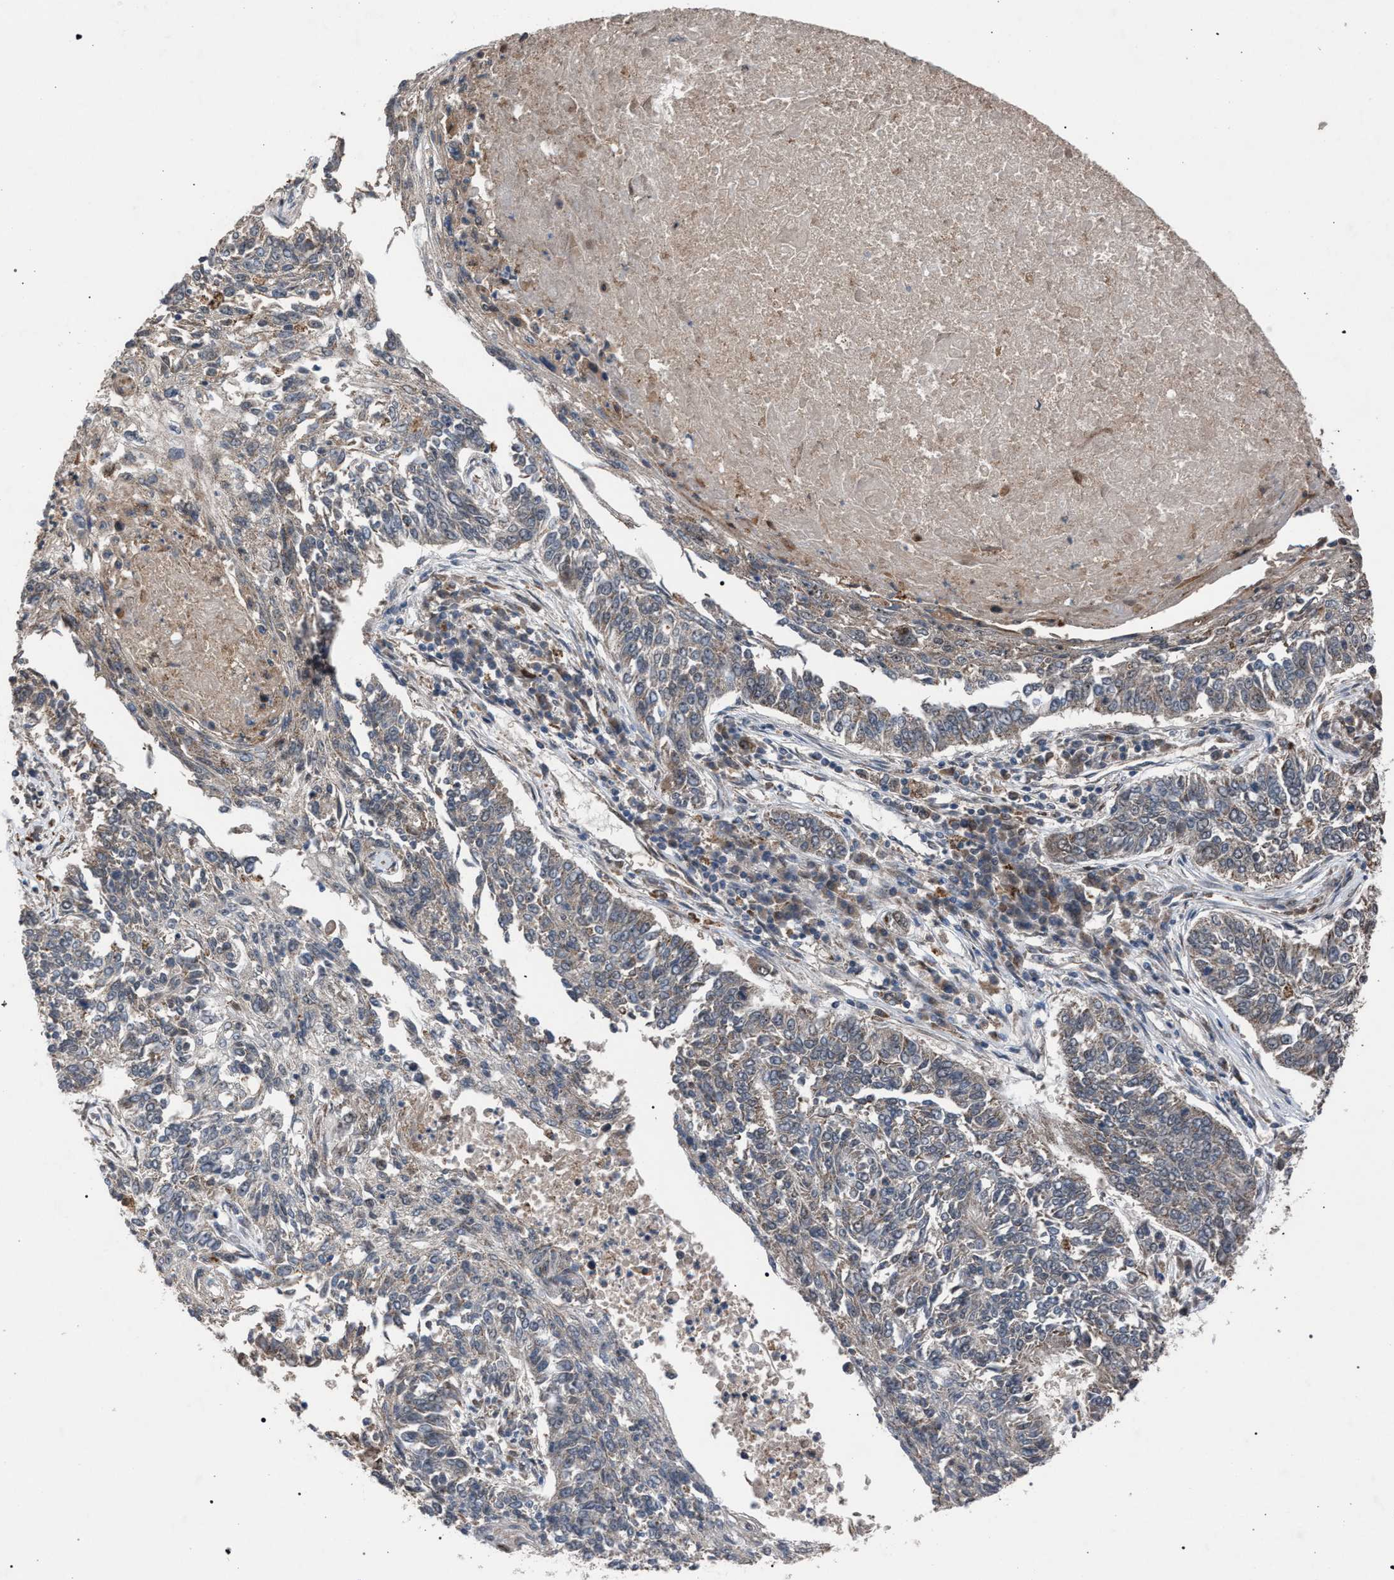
{"staining": {"intensity": "weak", "quantity": "25%-75%", "location": "cytoplasmic/membranous"}, "tissue": "lung cancer", "cell_type": "Tumor cells", "image_type": "cancer", "snomed": [{"axis": "morphology", "description": "Normal tissue, NOS"}, {"axis": "morphology", "description": "Squamous cell carcinoma, NOS"}, {"axis": "topography", "description": "Cartilage tissue"}, {"axis": "topography", "description": "Bronchus"}, {"axis": "topography", "description": "Lung"}], "caption": "Immunohistochemical staining of lung cancer reveals weak cytoplasmic/membranous protein expression in about 25%-75% of tumor cells. The protein of interest is stained brown, and the nuclei are stained in blue (DAB IHC with brightfield microscopy, high magnification).", "gene": "HSD17B4", "patient": {"sex": "female", "age": 49}}